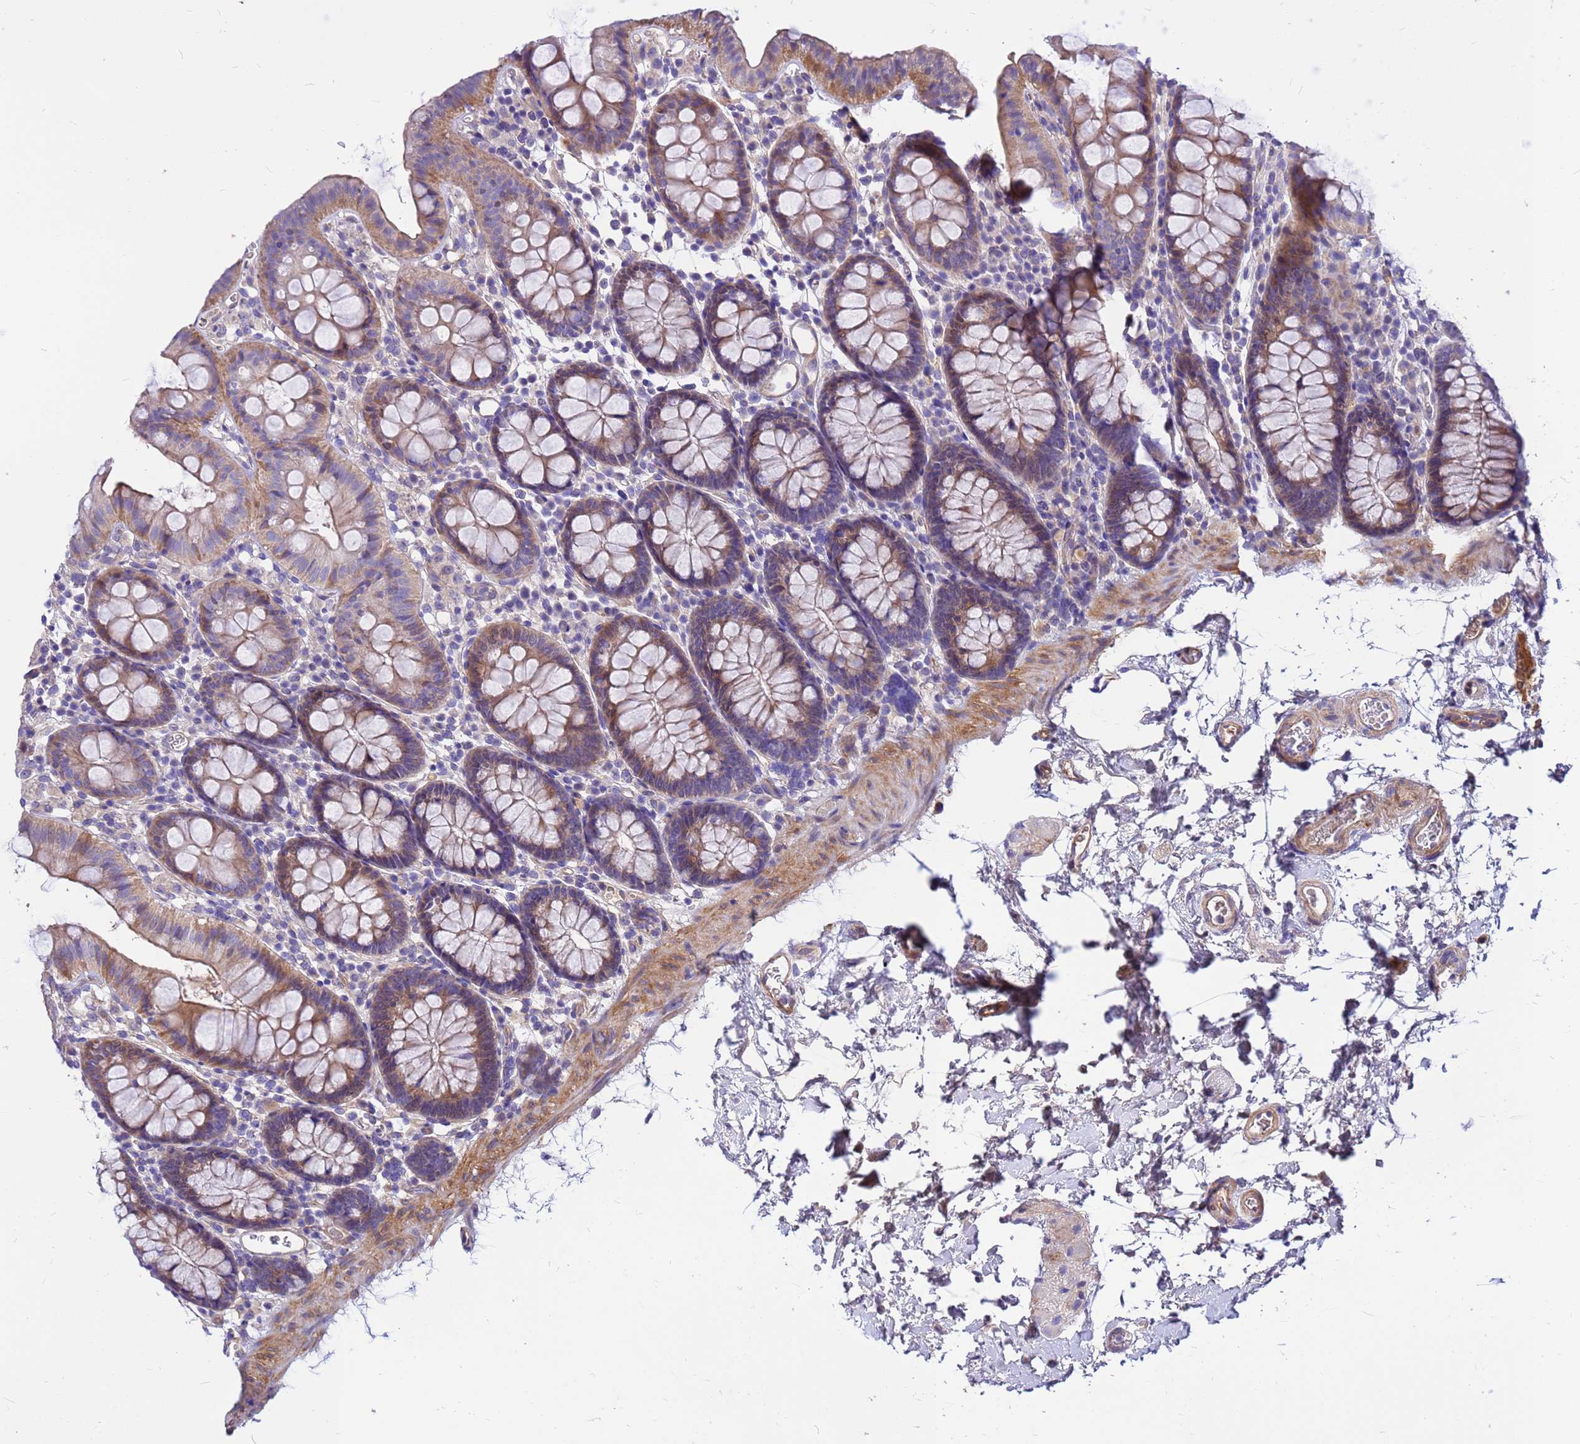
{"staining": {"intensity": "moderate", "quantity": "25%-75%", "location": "cytoplasmic/membranous"}, "tissue": "colon", "cell_type": "Endothelial cells", "image_type": "normal", "snomed": [{"axis": "morphology", "description": "Normal tissue, NOS"}, {"axis": "topography", "description": "Colon"}], "caption": "Immunohistochemical staining of unremarkable human colon exhibits 25%-75% levels of moderate cytoplasmic/membranous protein positivity in about 25%-75% of endothelial cells. (Brightfield microscopy of DAB IHC at high magnification).", "gene": "CRHBP", "patient": {"sex": "male", "age": 75}}